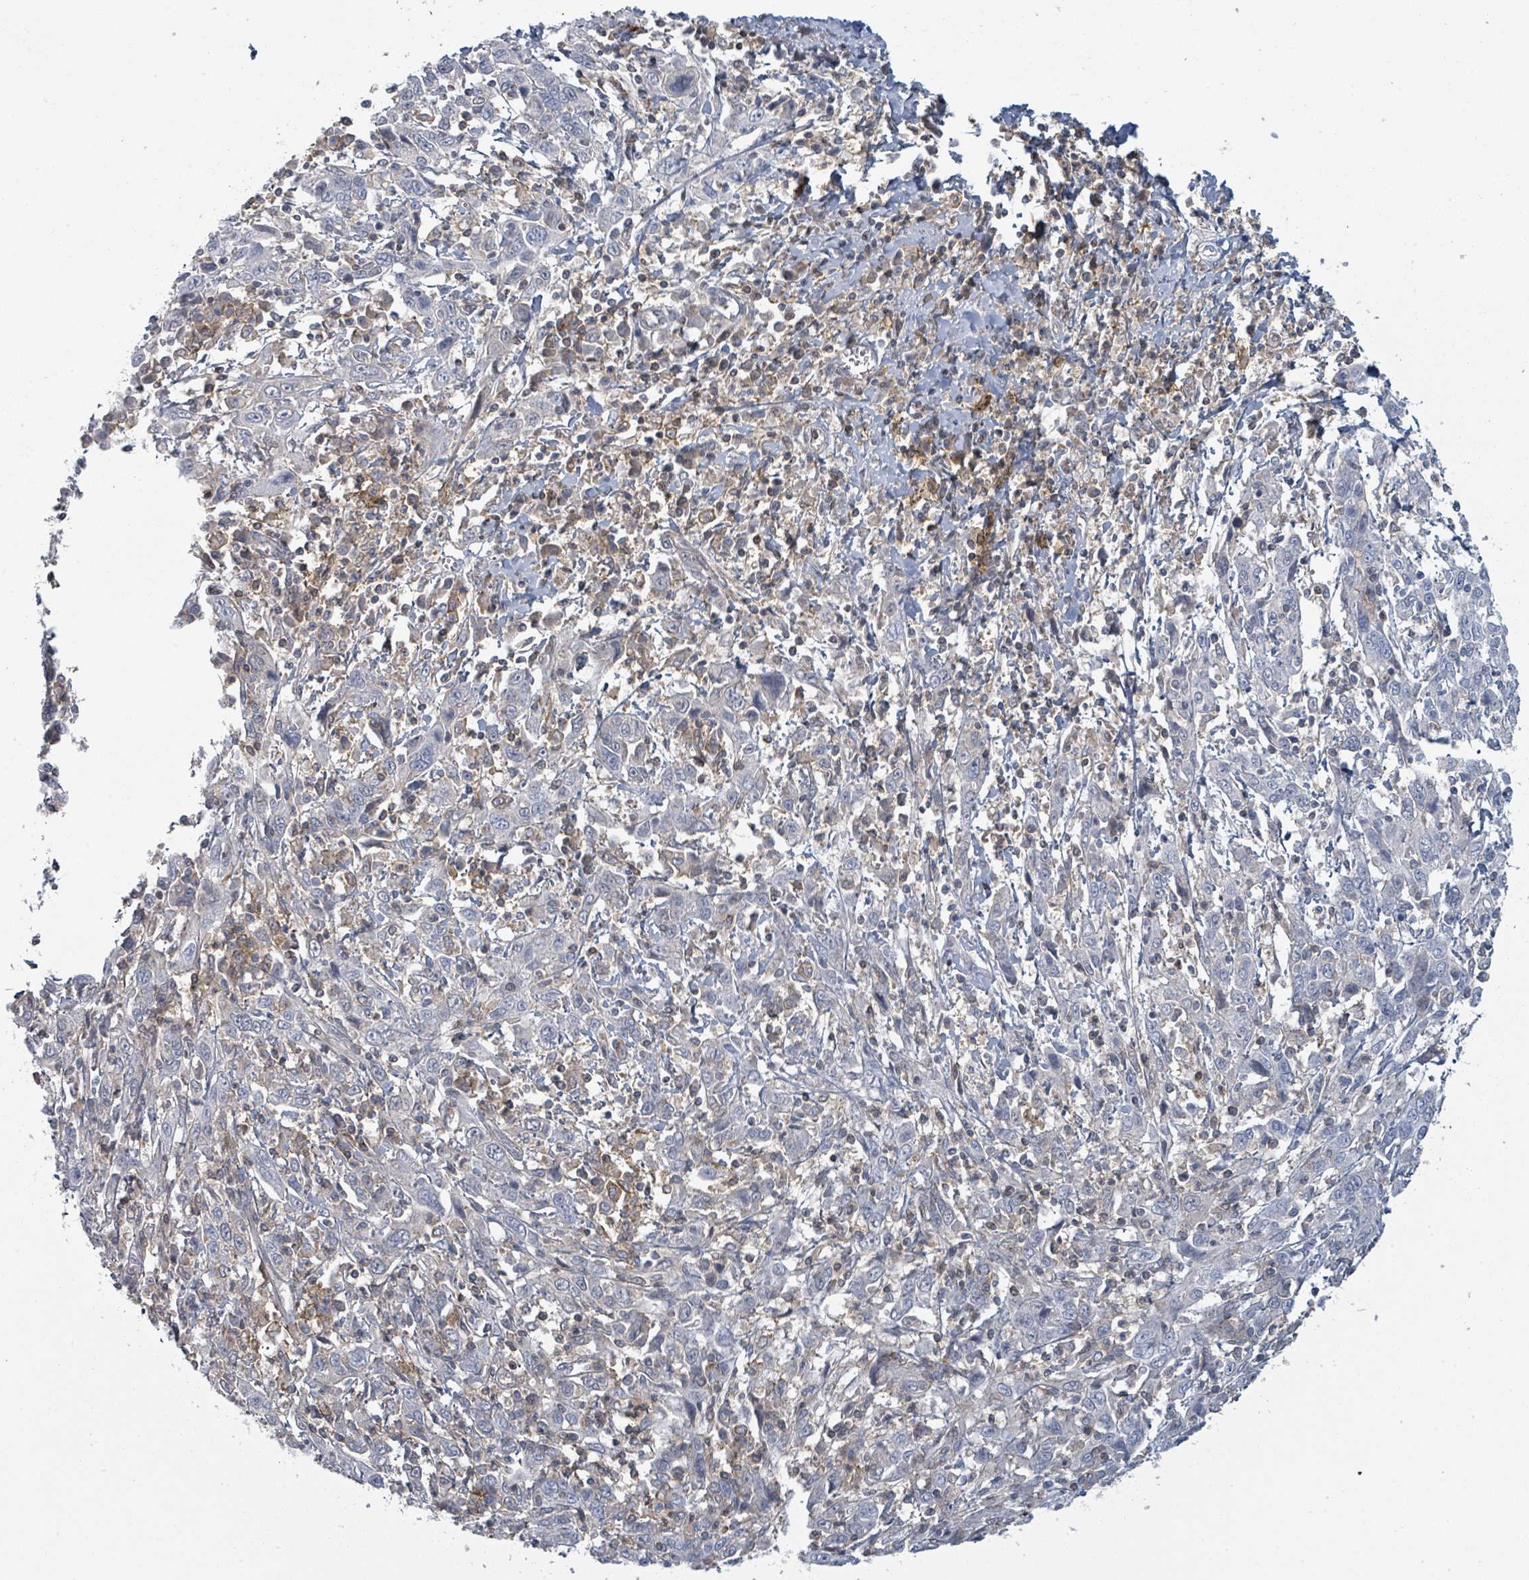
{"staining": {"intensity": "negative", "quantity": "none", "location": "none"}, "tissue": "cervical cancer", "cell_type": "Tumor cells", "image_type": "cancer", "snomed": [{"axis": "morphology", "description": "Squamous cell carcinoma, NOS"}, {"axis": "topography", "description": "Cervix"}], "caption": "DAB (3,3'-diaminobenzidine) immunohistochemical staining of cervical squamous cell carcinoma displays no significant staining in tumor cells.", "gene": "TNFRSF14", "patient": {"sex": "female", "age": 46}}